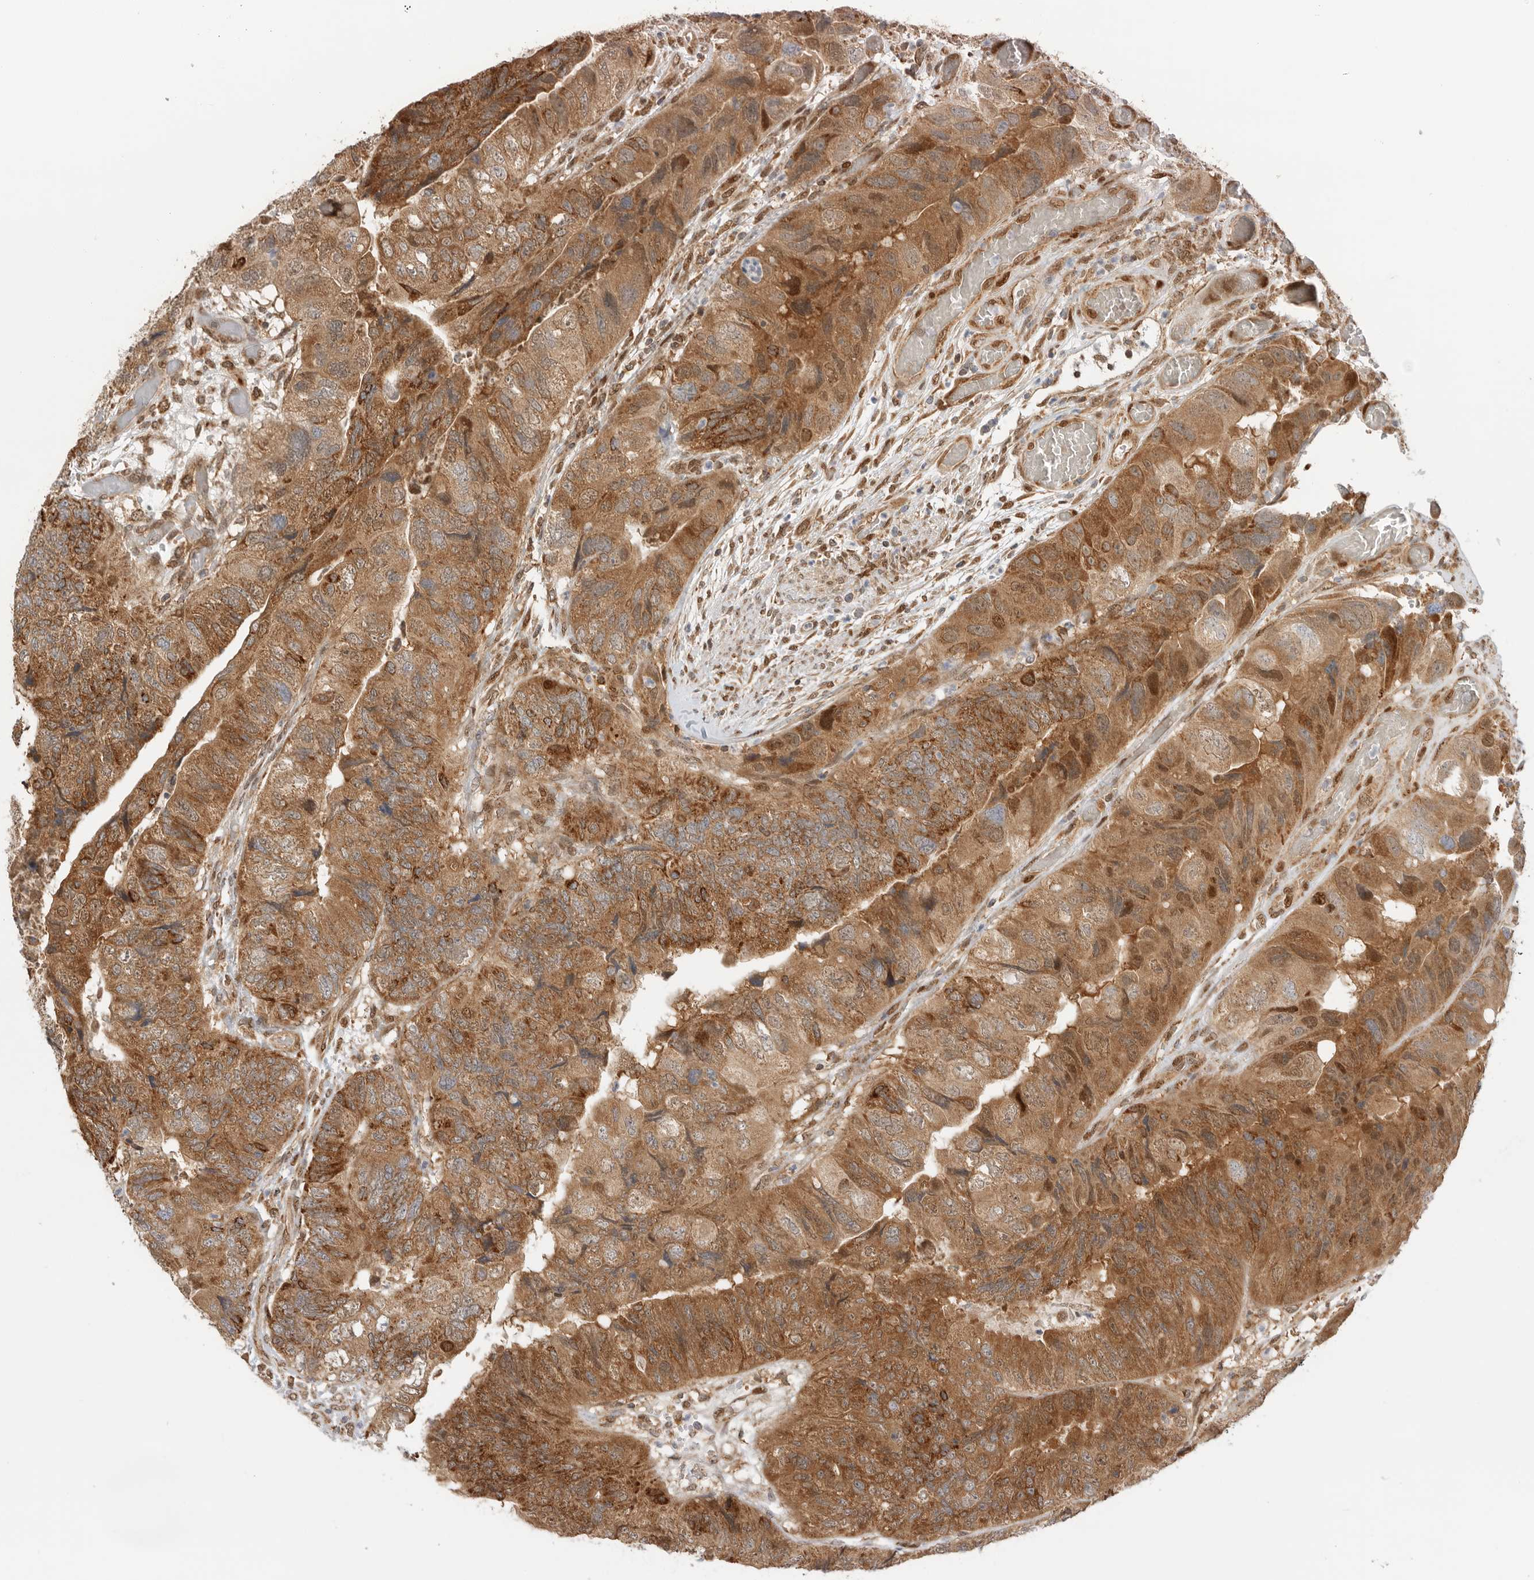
{"staining": {"intensity": "moderate", "quantity": ">75%", "location": "cytoplasmic/membranous"}, "tissue": "colorectal cancer", "cell_type": "Tumor cells", "image_type": "cancer", "snomed": [{"axis": "morphology", "description": "Adenocarcinoma, NOS"}, {"axis": "topography", "description": "Rectum"}], "caption": "A micrograph of human colorectal cancer stained for a protein demonstrates moderate cytoplasmic/membranous brown staining in tumor cells.", "gene": "DCAF8", "patient": {"sex": "male", "age": 63}}